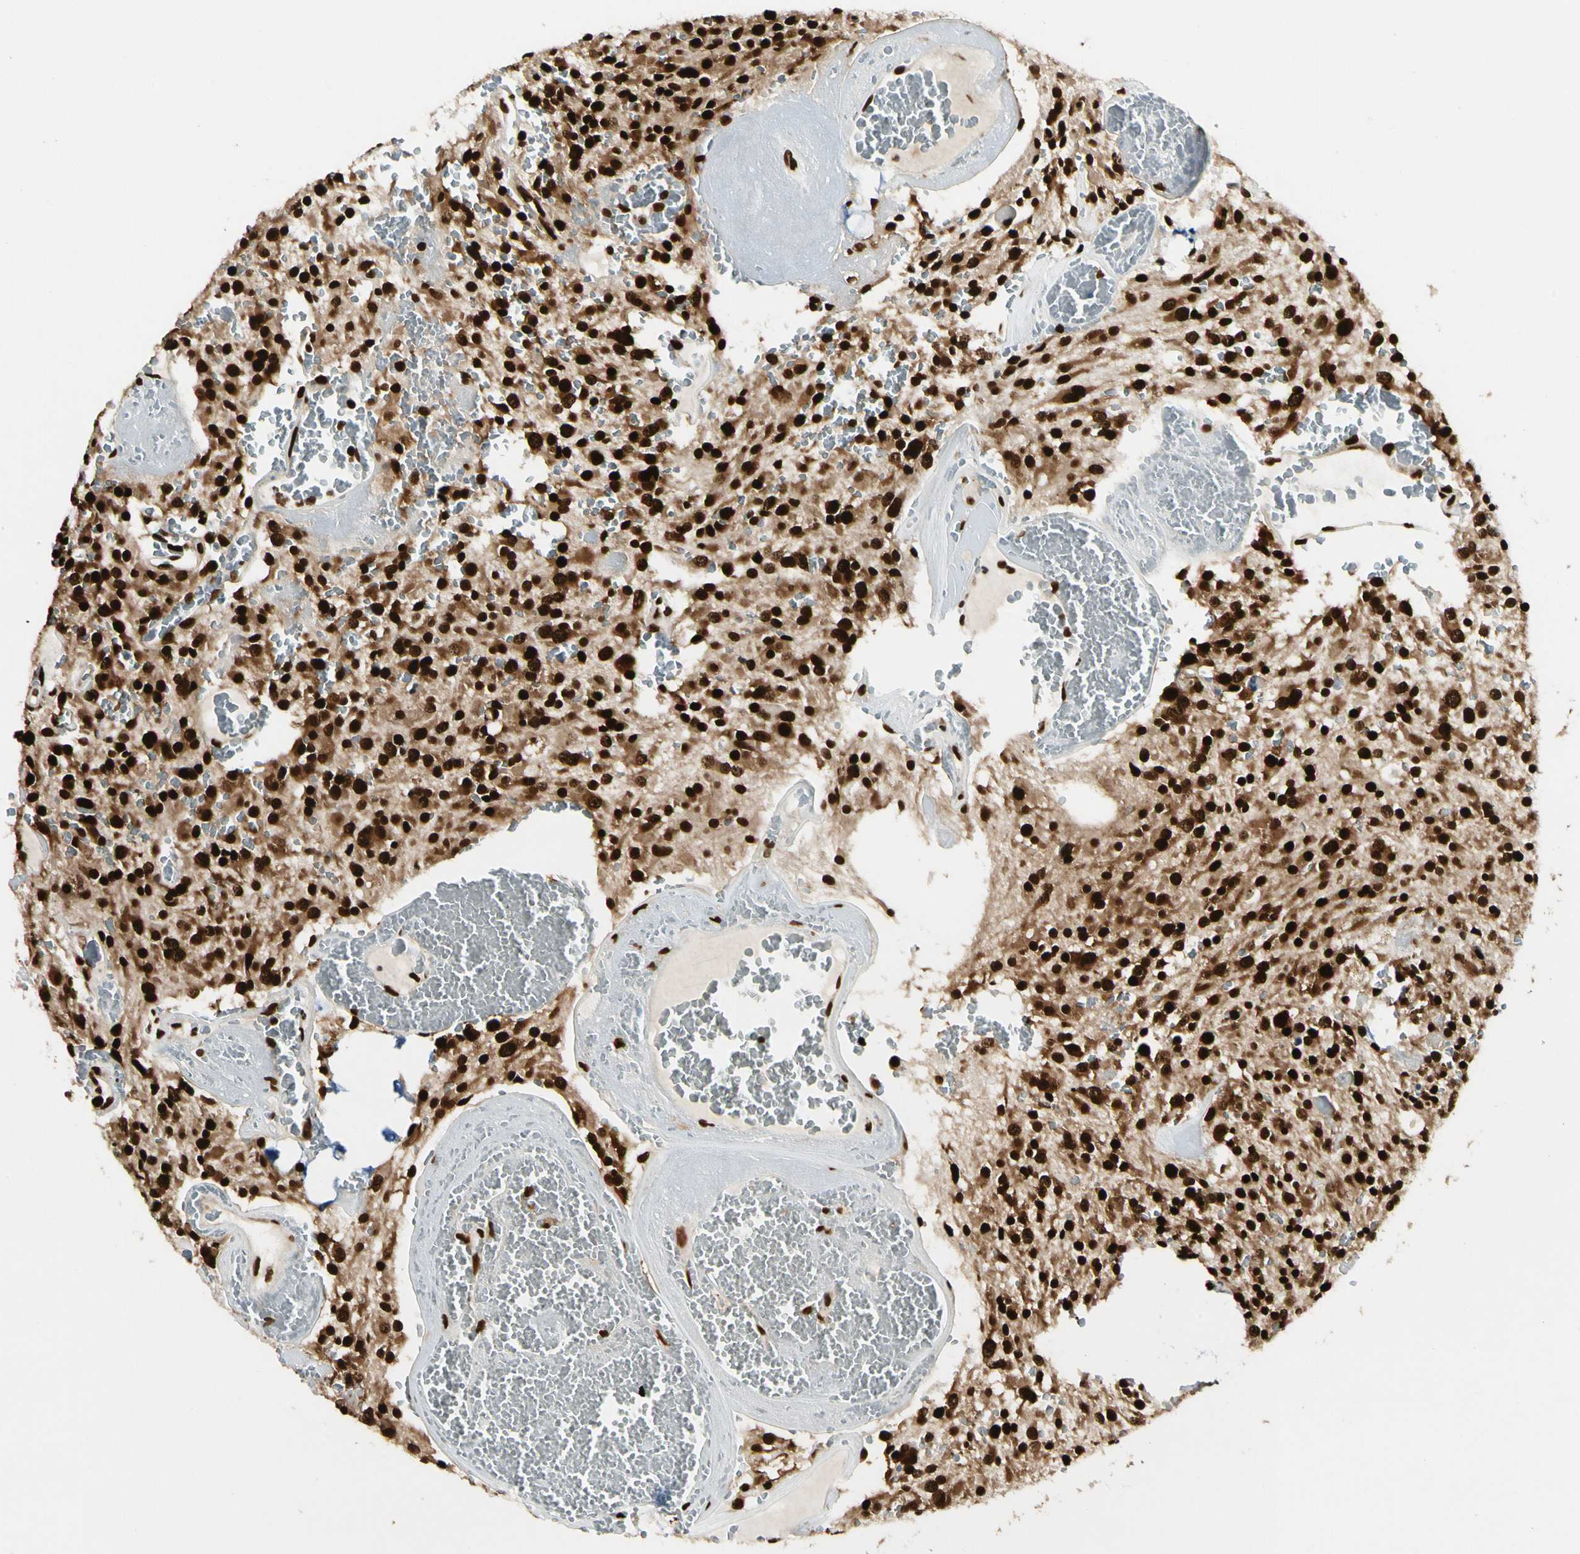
{"staining": {"intensity": "strong", "quantity": ">75%", "location": "cytoplasmic/membranous,nuclear"}, "tissue": "glioma", "cell_type": "Tumor cells", "image_type": "cancer", "snomed": [{"axis": "morphology", "description": "Glioma, malignant, Low grade"}, {"axis": "topography", "description": "Brain"}], "caption": "Immunohistochemical staining of human glioma demonstrates high levels of strong cytoplasmic/membranous and nuclear positivity in about >75% of tumor cells. Nuclei are stained in blue.", "gene": "FUS", "patient": {"sex": "male", "age": 58}}